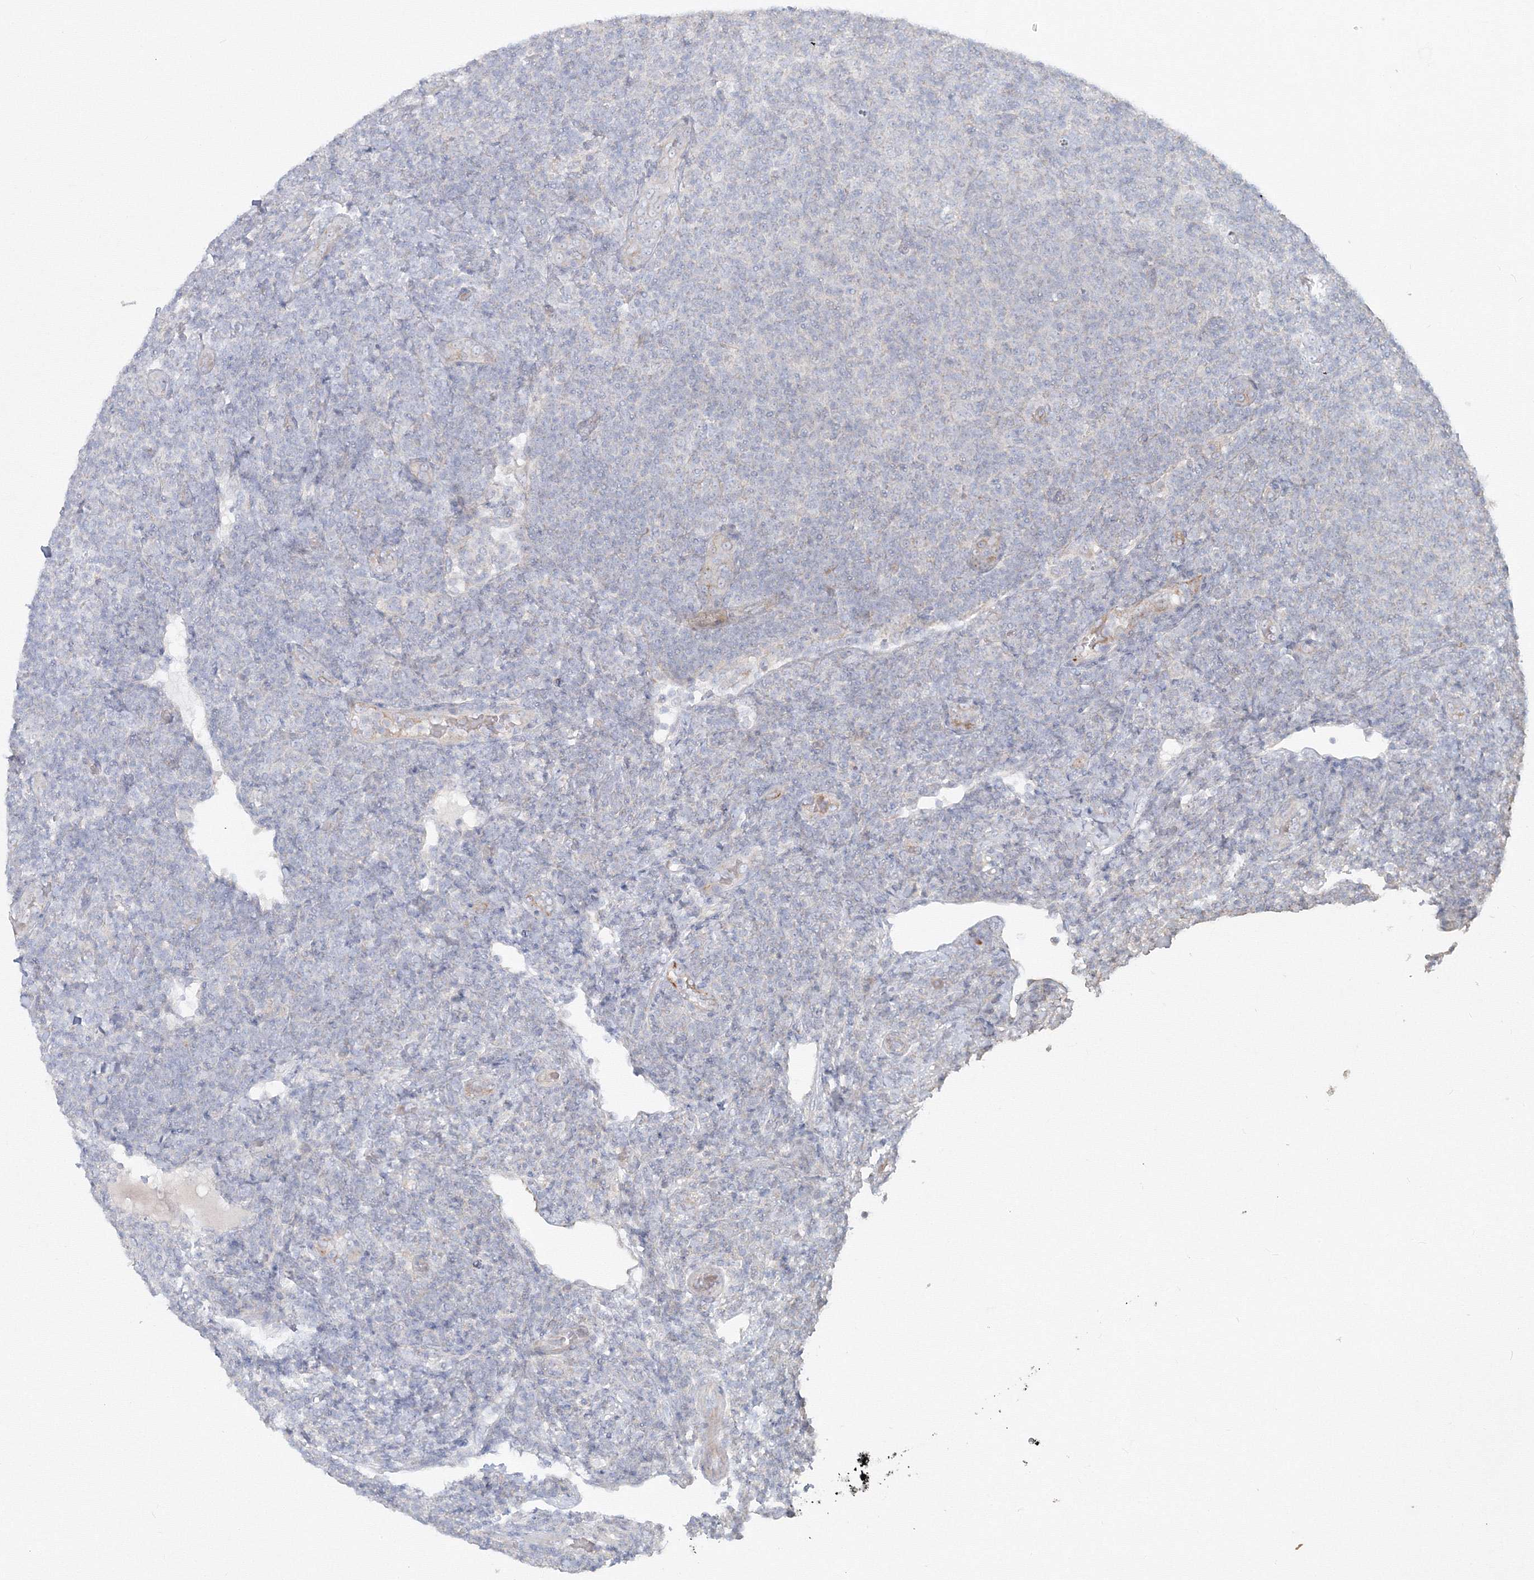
{"staining": {"intensity": "negative", "quantity": "none", "location": "none"}, "tissue": "lymphoma", "cell_type": "Tumor cells", "image_type": "cancer", "snomed": [{"axis": "morphology", "description": "Malignant lymphoma, non-Hodgkin's type, Low grade"}, {"axis": "topography", "description": "Lymph node"}], "caption": "This is an IHC micrograph of human malignant lymphoma, non-Hodgkin's type (low-grade). There is no positivity in tumor cells.", "gene": "WDR49", "patient": {"sex": "male", "age": 66}}